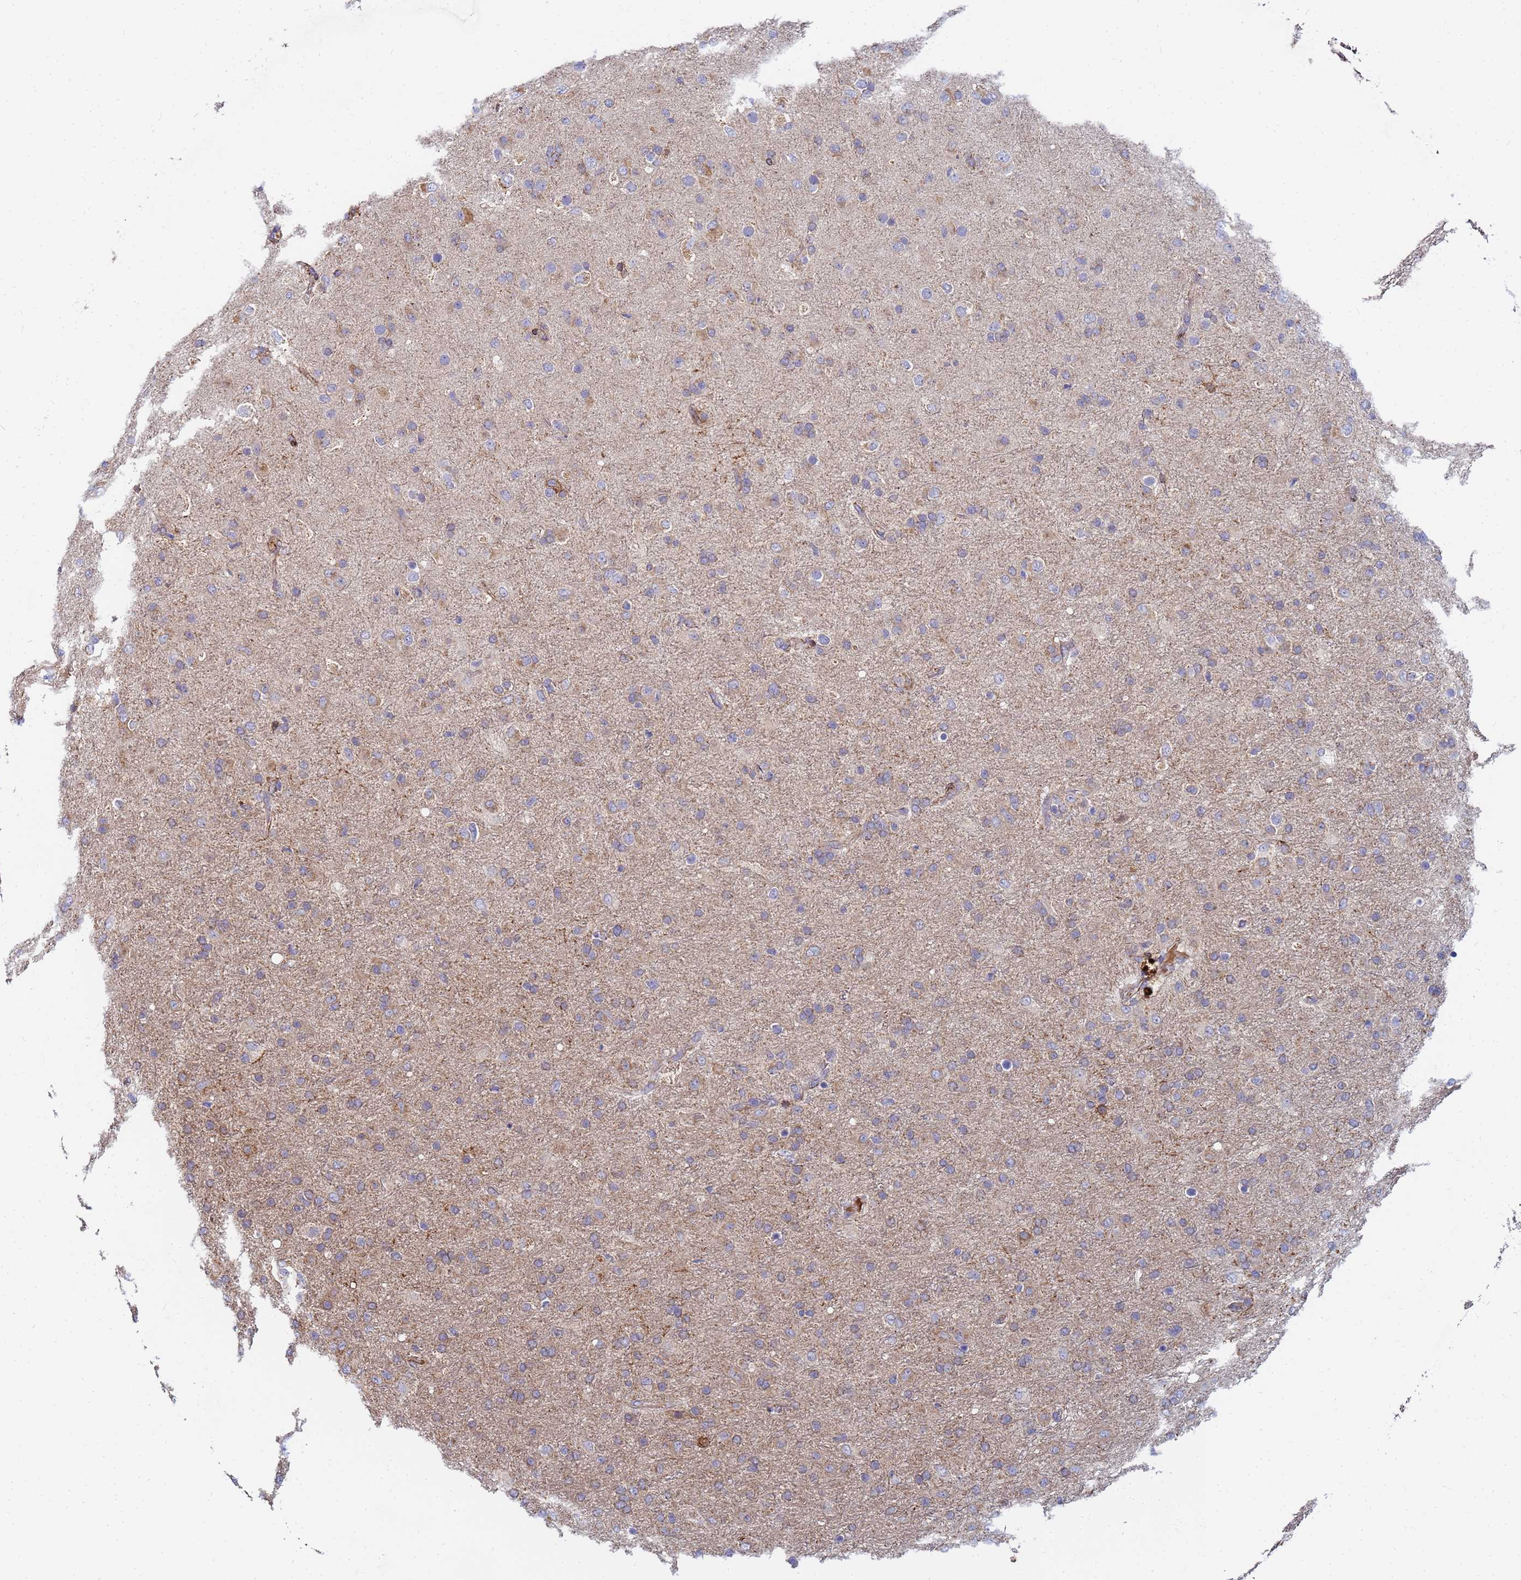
{"staining": {"intensity": "weak", "quantity": "25%-75%", "location": "cytoplasmic/membranous"}, "tissue": "glioma", "cell_type": "Tumor cells", "image_type": "cancer", "snomed": [{"axis": "morphology", "description": "Glioma, malignant, Low grade"}, {"axis": "topography", "description": "Brain"}], "caption": "Malignant low-grade glioma stained with a brown dye exhibits weak cytoplasmic/membranous positive staining in approximately 25%-75% of tumor cells.", "gene": "C5orf34", "patient": {"sex": "male", "age": 65}}